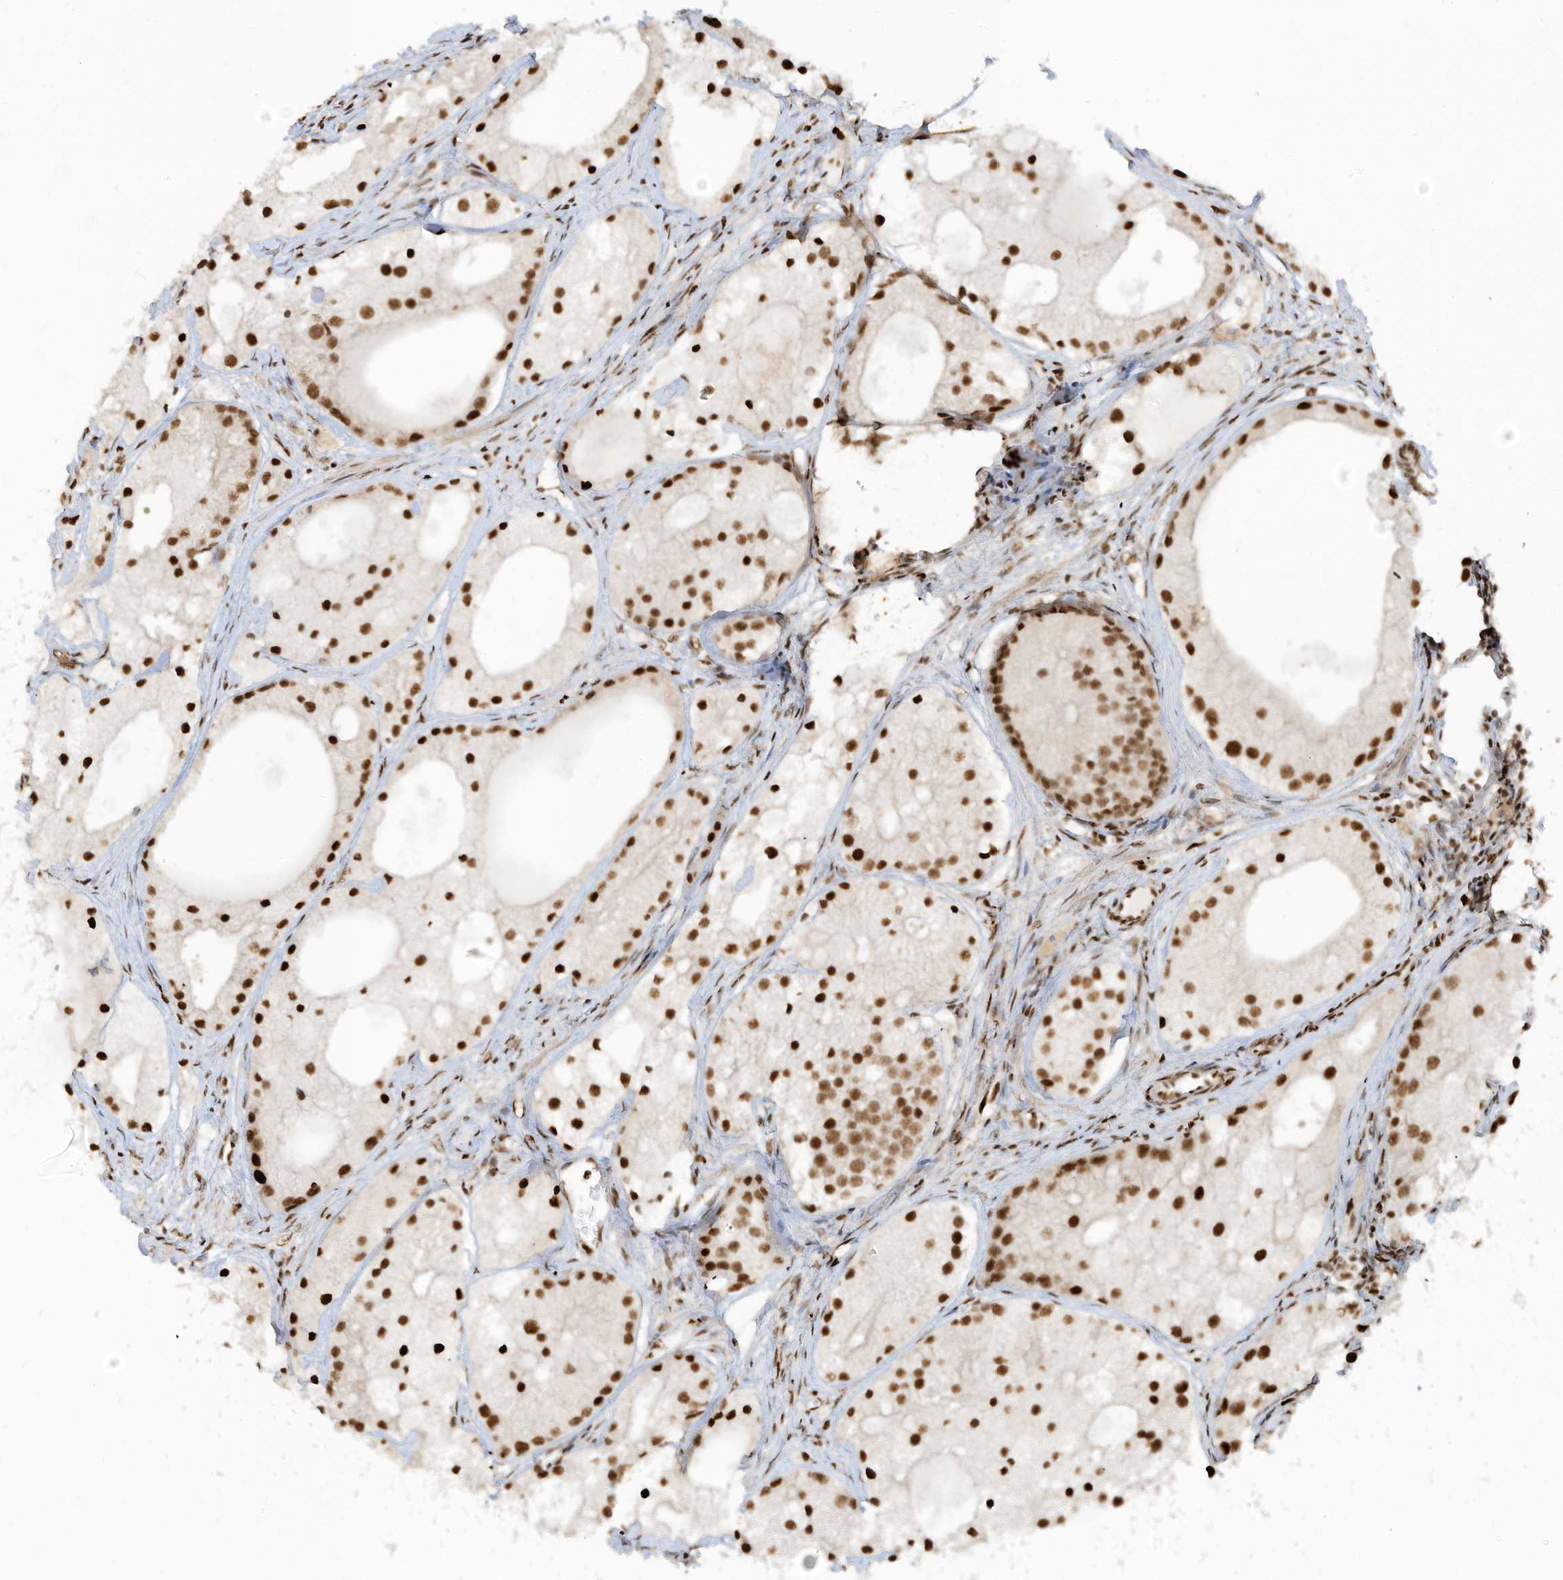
{"staining": {"intensity": "strong", "quantity": ">75%", "location": "nuclear"}, "tissue": "prostate cancer", "cell_type": "Tumor cells", "image_type": "cancer", "snomed": [{"axis": "morphology", "description": "Adenocarcinoma, Low grade"}, {"axis": "topography", "description": "Prostate"}], "caption": "This micrograph reveals adenocarcinoma (low-grade) (prostate) stained with IHC to label a protein in brown. The nuclear of tumor cells show strong positivity for the protein. Nuclei are counter-stained blue.", "gene": "SAMD15", "patient": {"sex": "male", "age": 69}}